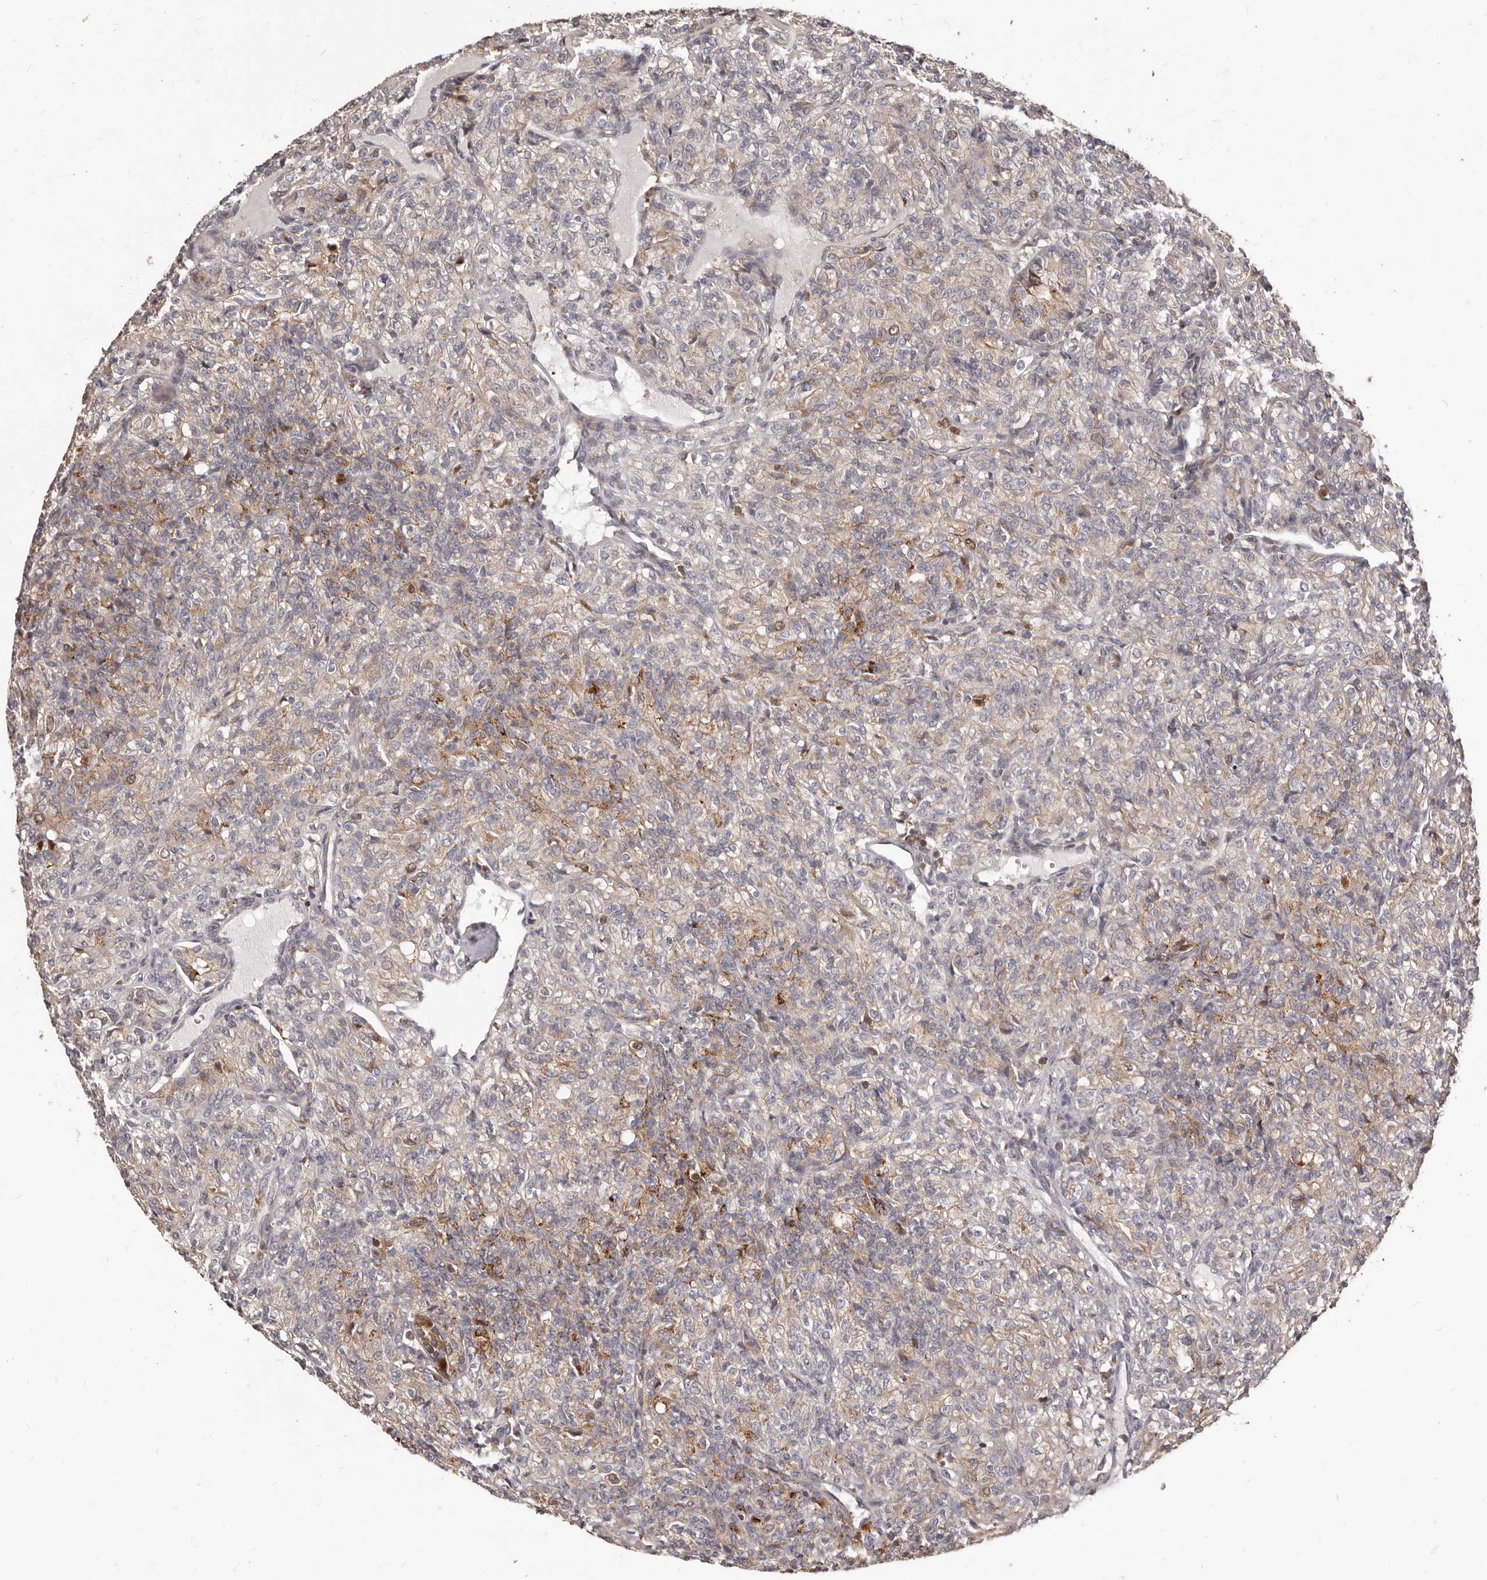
{"staining": {"intensity": "weak", "quantity": "<25%", "location": "cytoplasmic/membranous"}, "tissue": "renal cancer", "cell_type": "Tumor cells", "image_type": "cancer", "snomed": [{"axis": "morphology", "description": "Adenocarcinoma, NOS"}, {"axis": "topography", "description": "Kidney"}], "caption": "There is no significant expression in tumor cells of renal adenocarcinoma.", "gene": "RNF187", "patient": {"sex": "male", "age": 77}}